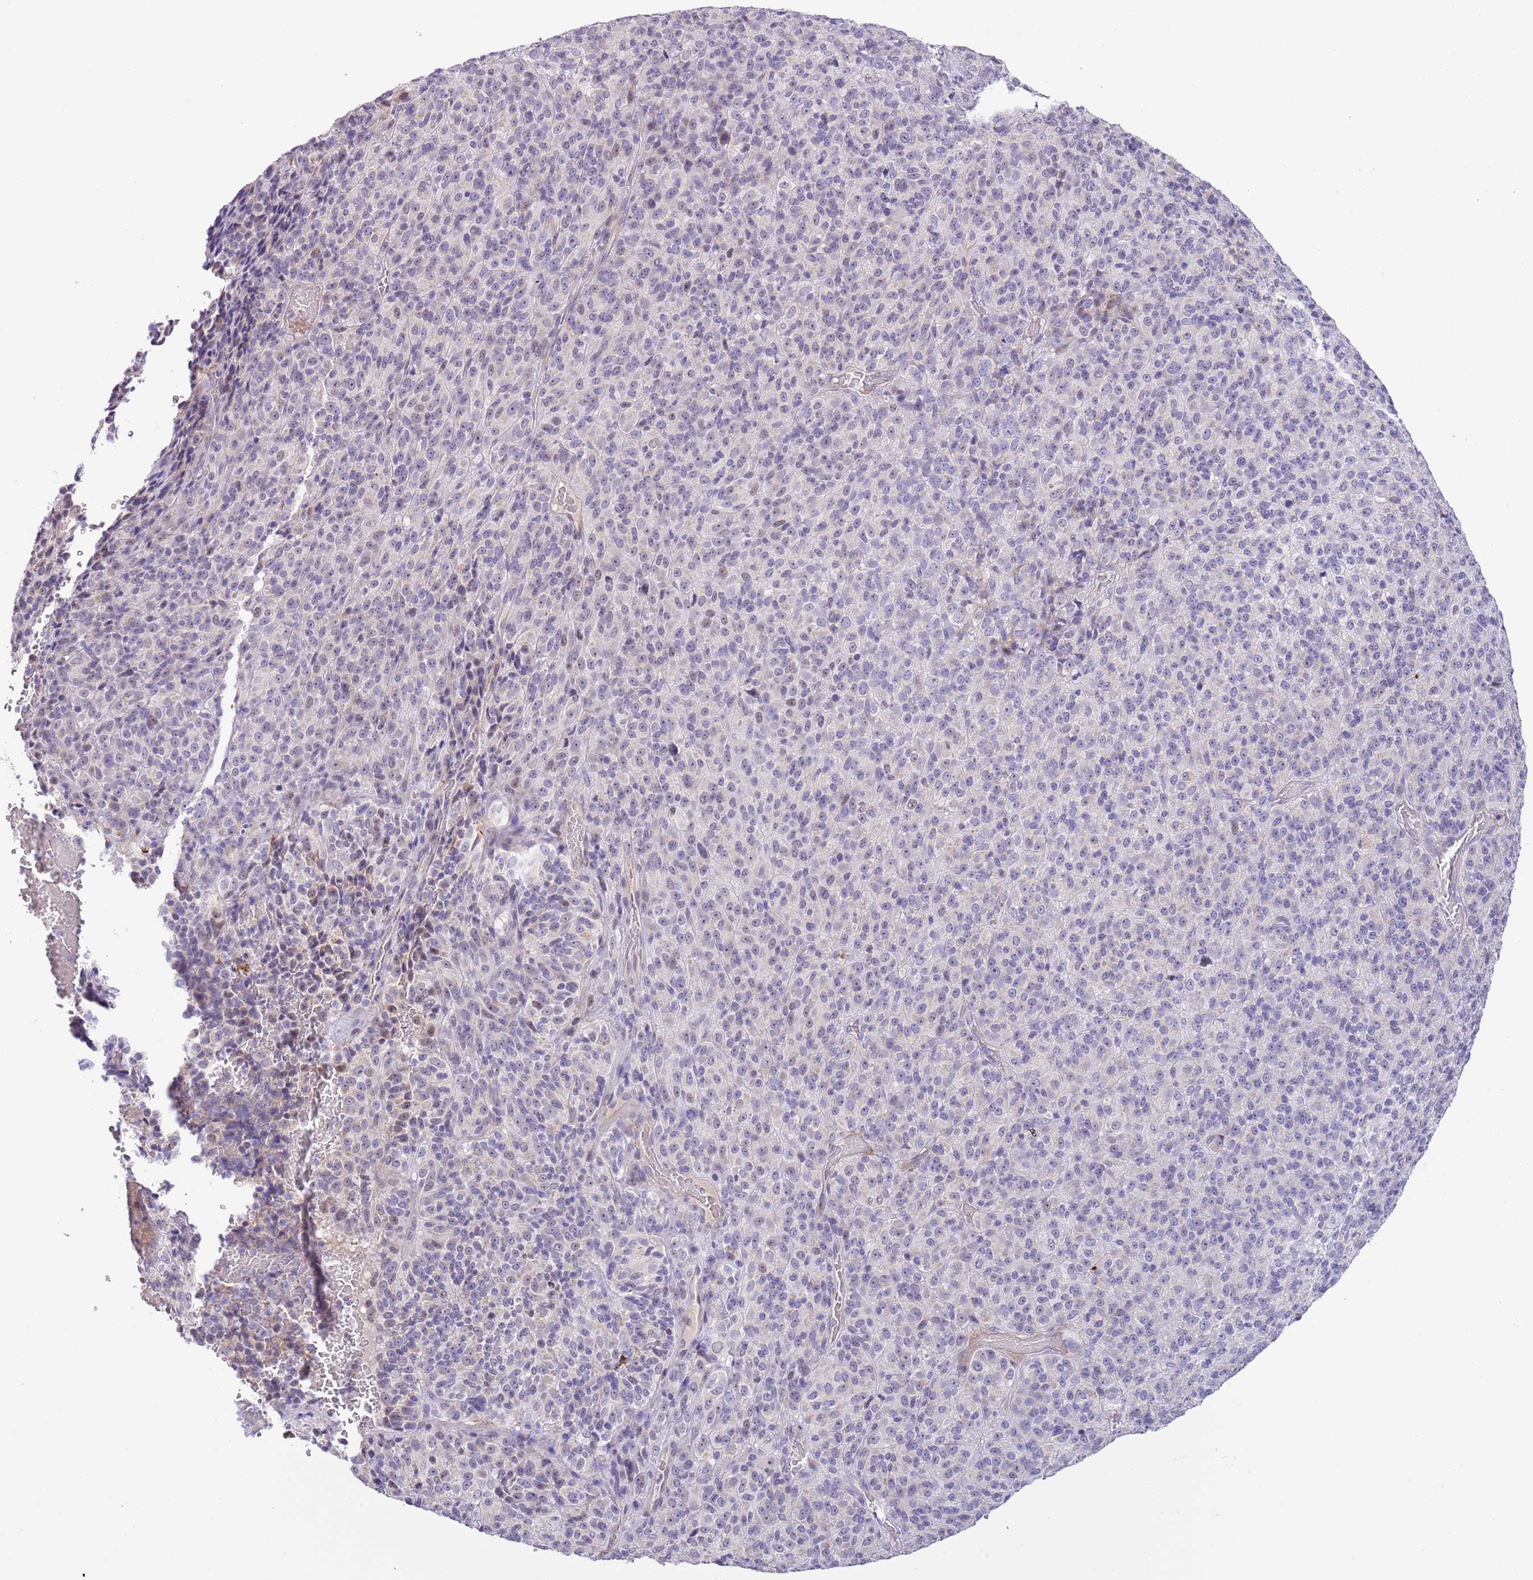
{"staining": {"intensity": "negative", "quantity": "none", "location": "none"}, "tissue": "melanoma", "cell_type": "Tumor cells", "image_type": "cancer", "snomed": [{"axis": "morphology", "description": "Malignant melanoma, Metastatic site"}, {"axis": "topography", "description": "Brain"}], "caption": "Immunohistochemical staining of human malignant melanoma (metastatic site) demonstrates no significant positivity in tumor cells.", "gene": "AP1S2", "patient": {"sex": "female", "age": 56}}